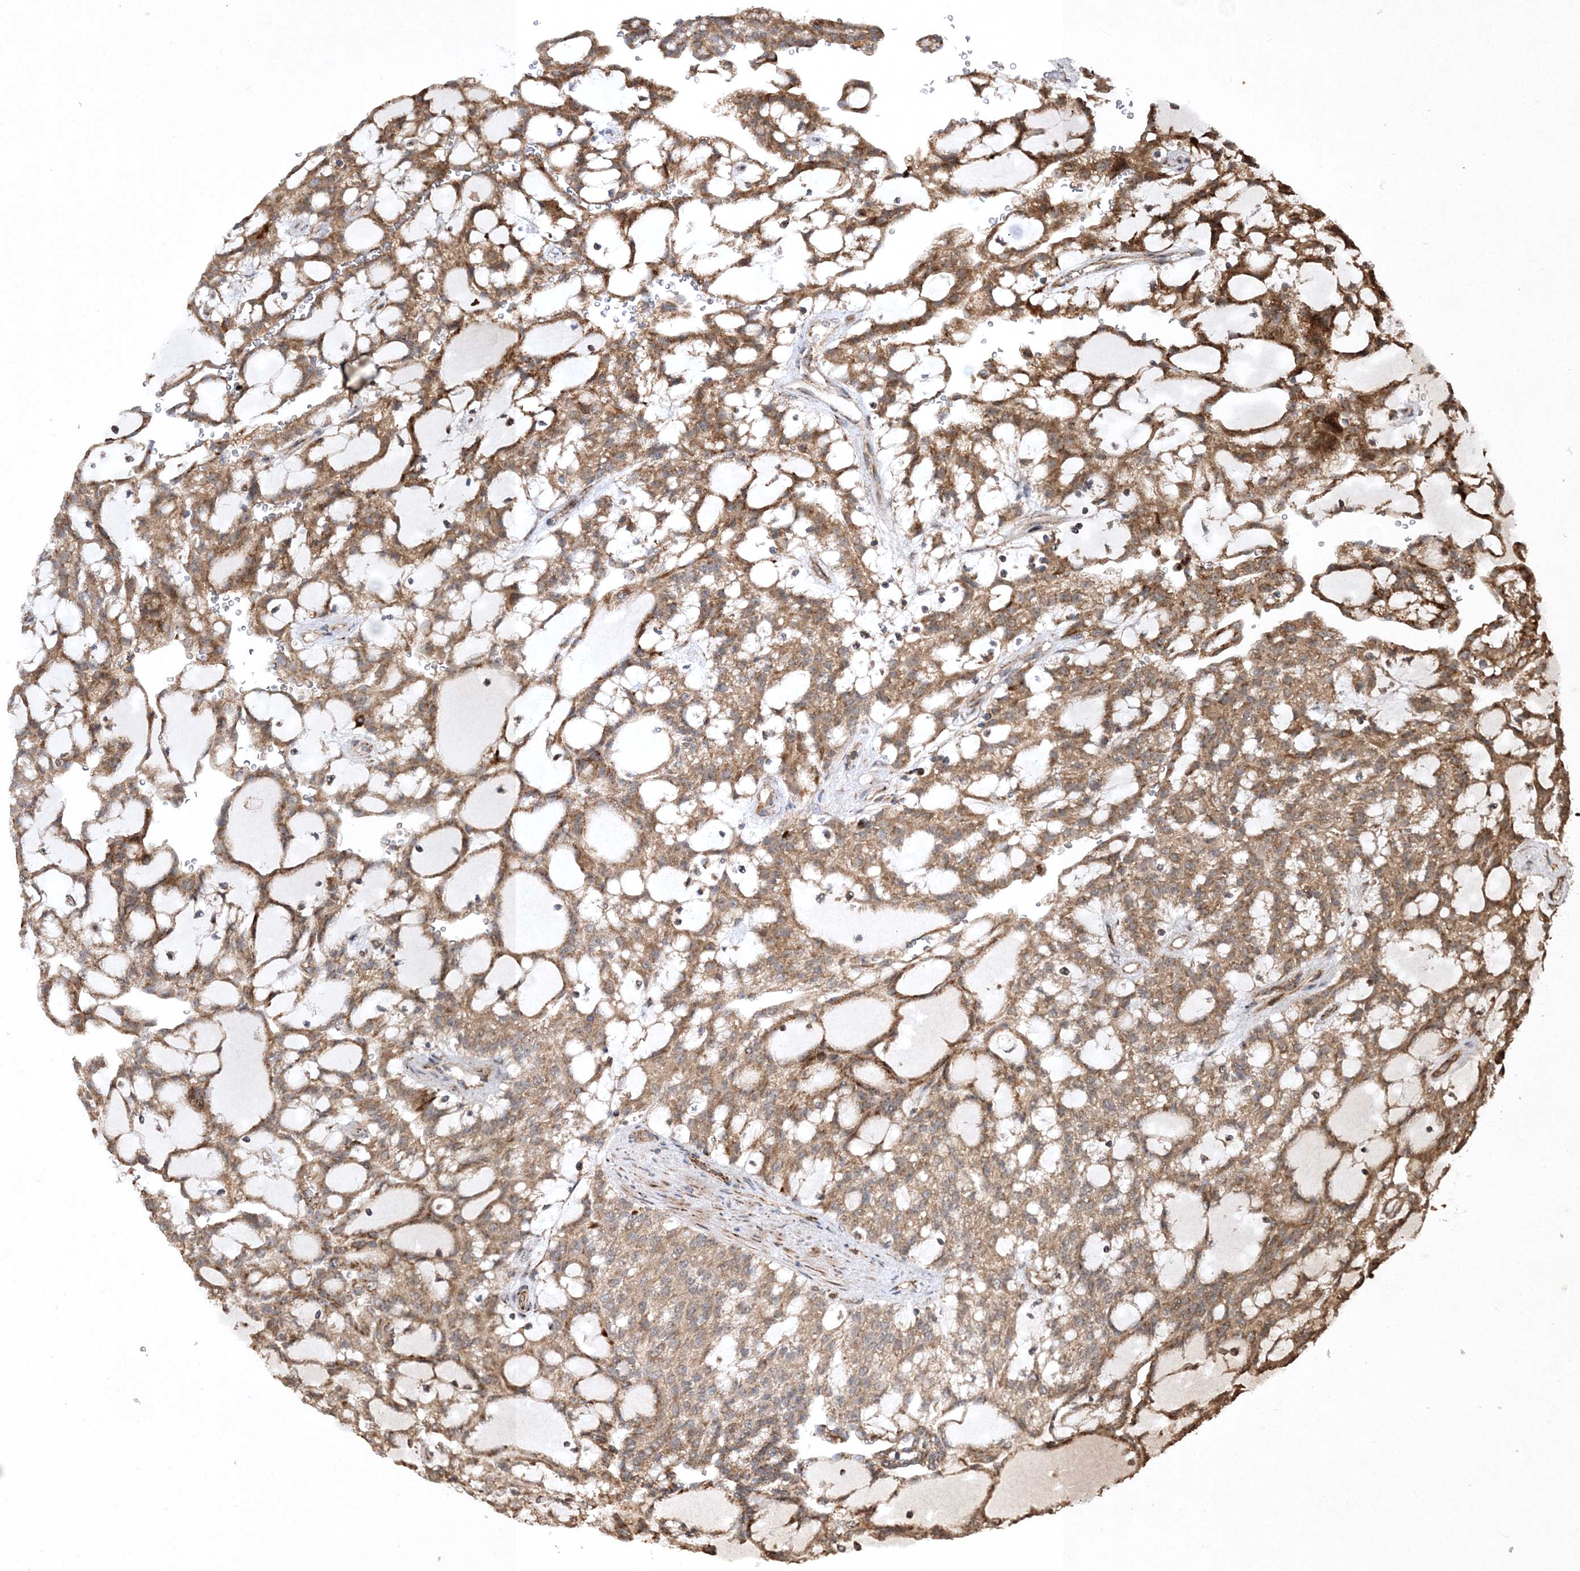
{"staining": {"intensity": "moderate", "quantity": ">75%", "location": "cytoplasmic/membranous"}, "tissue": "renal cancer", "cell_type": "Tumor cells", "image_type": "cancer", "snomed": [{"axis": "morphology", "description": "Adenocarcinoma, NOS"}, {"axis": "topography", "description": "Kidney"}], "caption": "The photomicrograph exhibits staining of renal adenocarcinoma, revealing moderate cytoplasmic/membranous protein positivity (brown color) within tumor cells.", "gene": "SCRN3", "patient": {"sex": "male", "age": 63}}